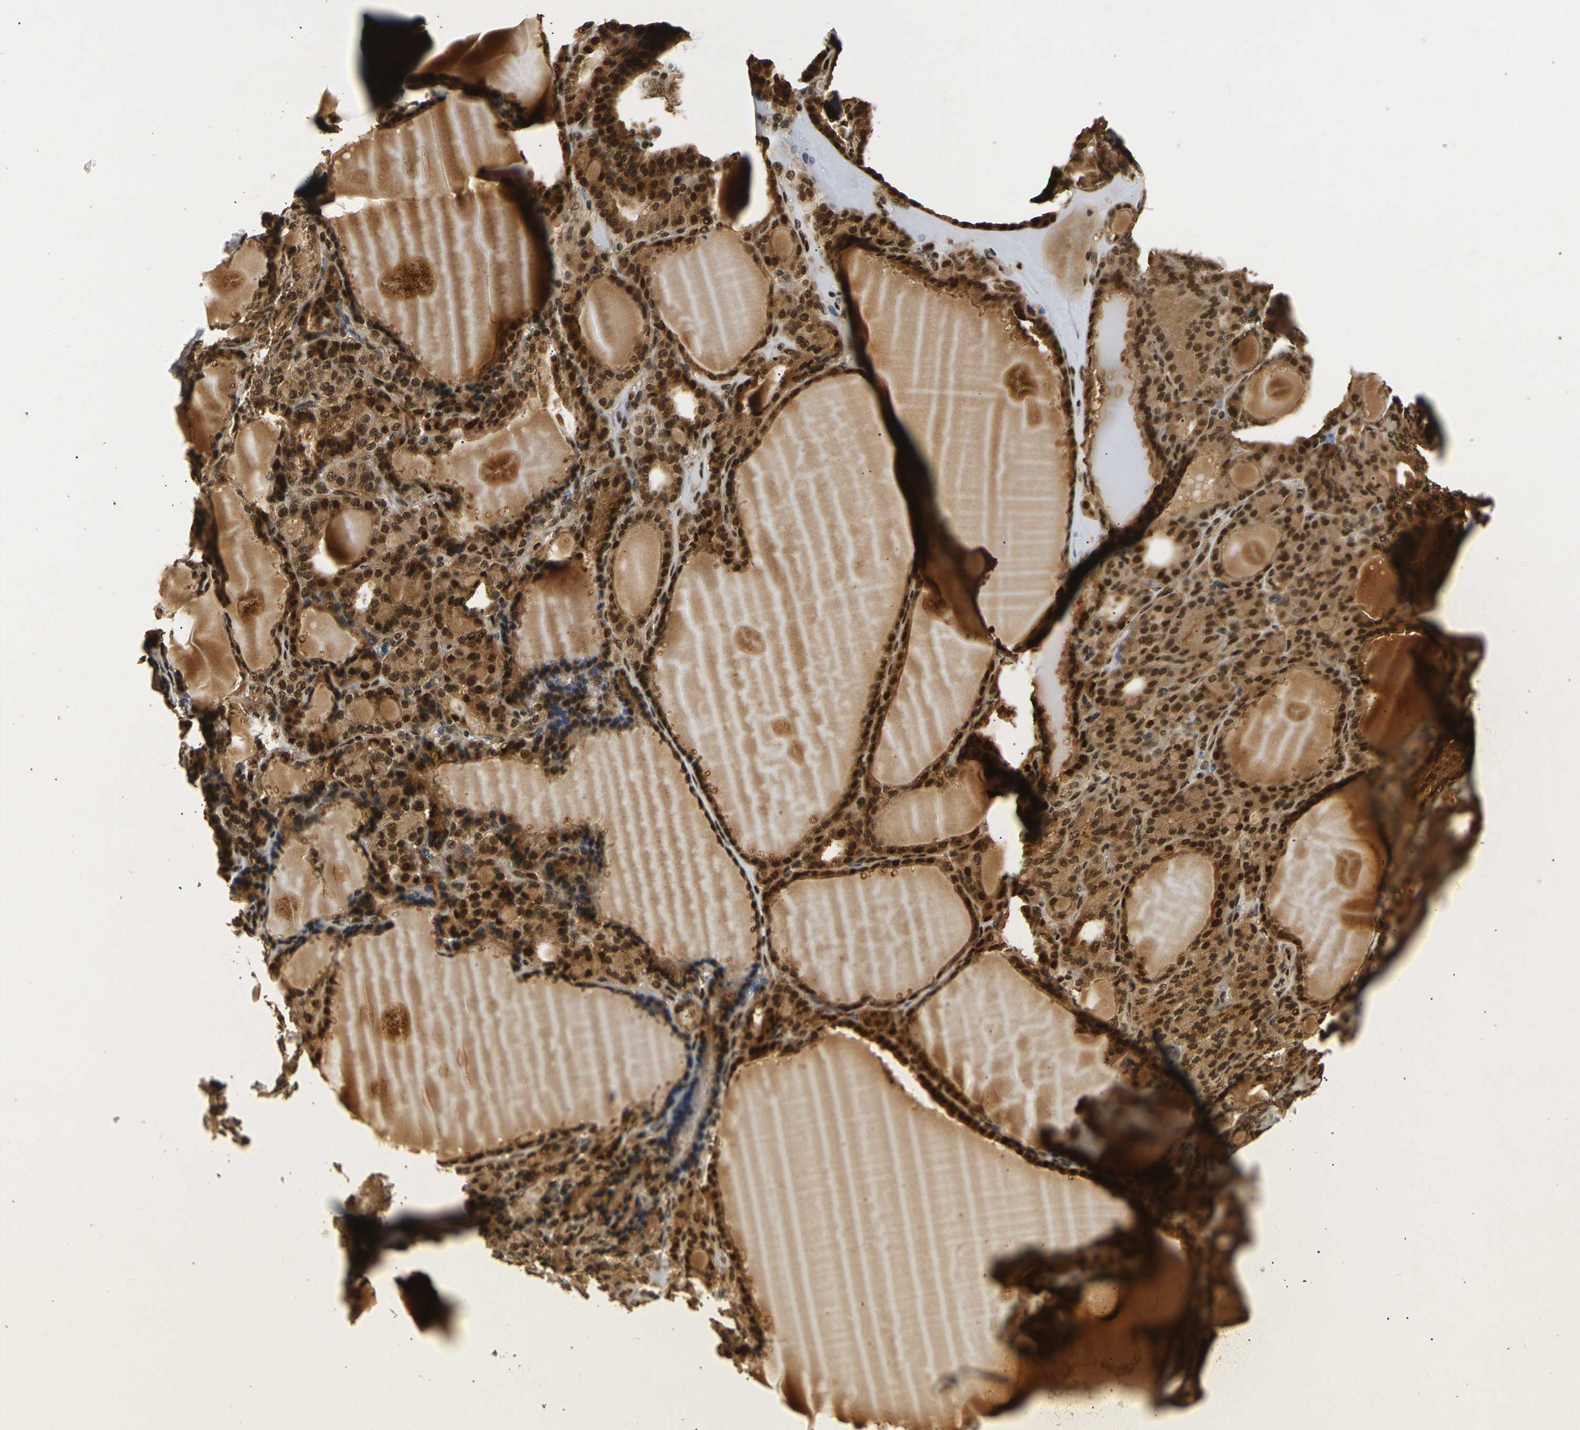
{"staining": {"intensity": "strong", "quantity": ">75%", "location": "cytoplasmic/membranous,nuclear"}, "tissue": "thyroid gland", "cell_type": "Glandular cells", "image_type": "normal", "snomed": [{"axis": "morphology", "description": "Normal tissue, NOS"}, {"axis": "topography", "description": "Thyroid gland"}], "caption": "The image shows staining of normal thyroid gland, revealing strong cytoplasmic/membranous,nuclear protein staining (brown color) within glandular cells. (brown staining indicates protein expression, while blue staining denotes nuclei).", "gene": "ACTL6A", "patient": {"sex": "female", "age": 28}}